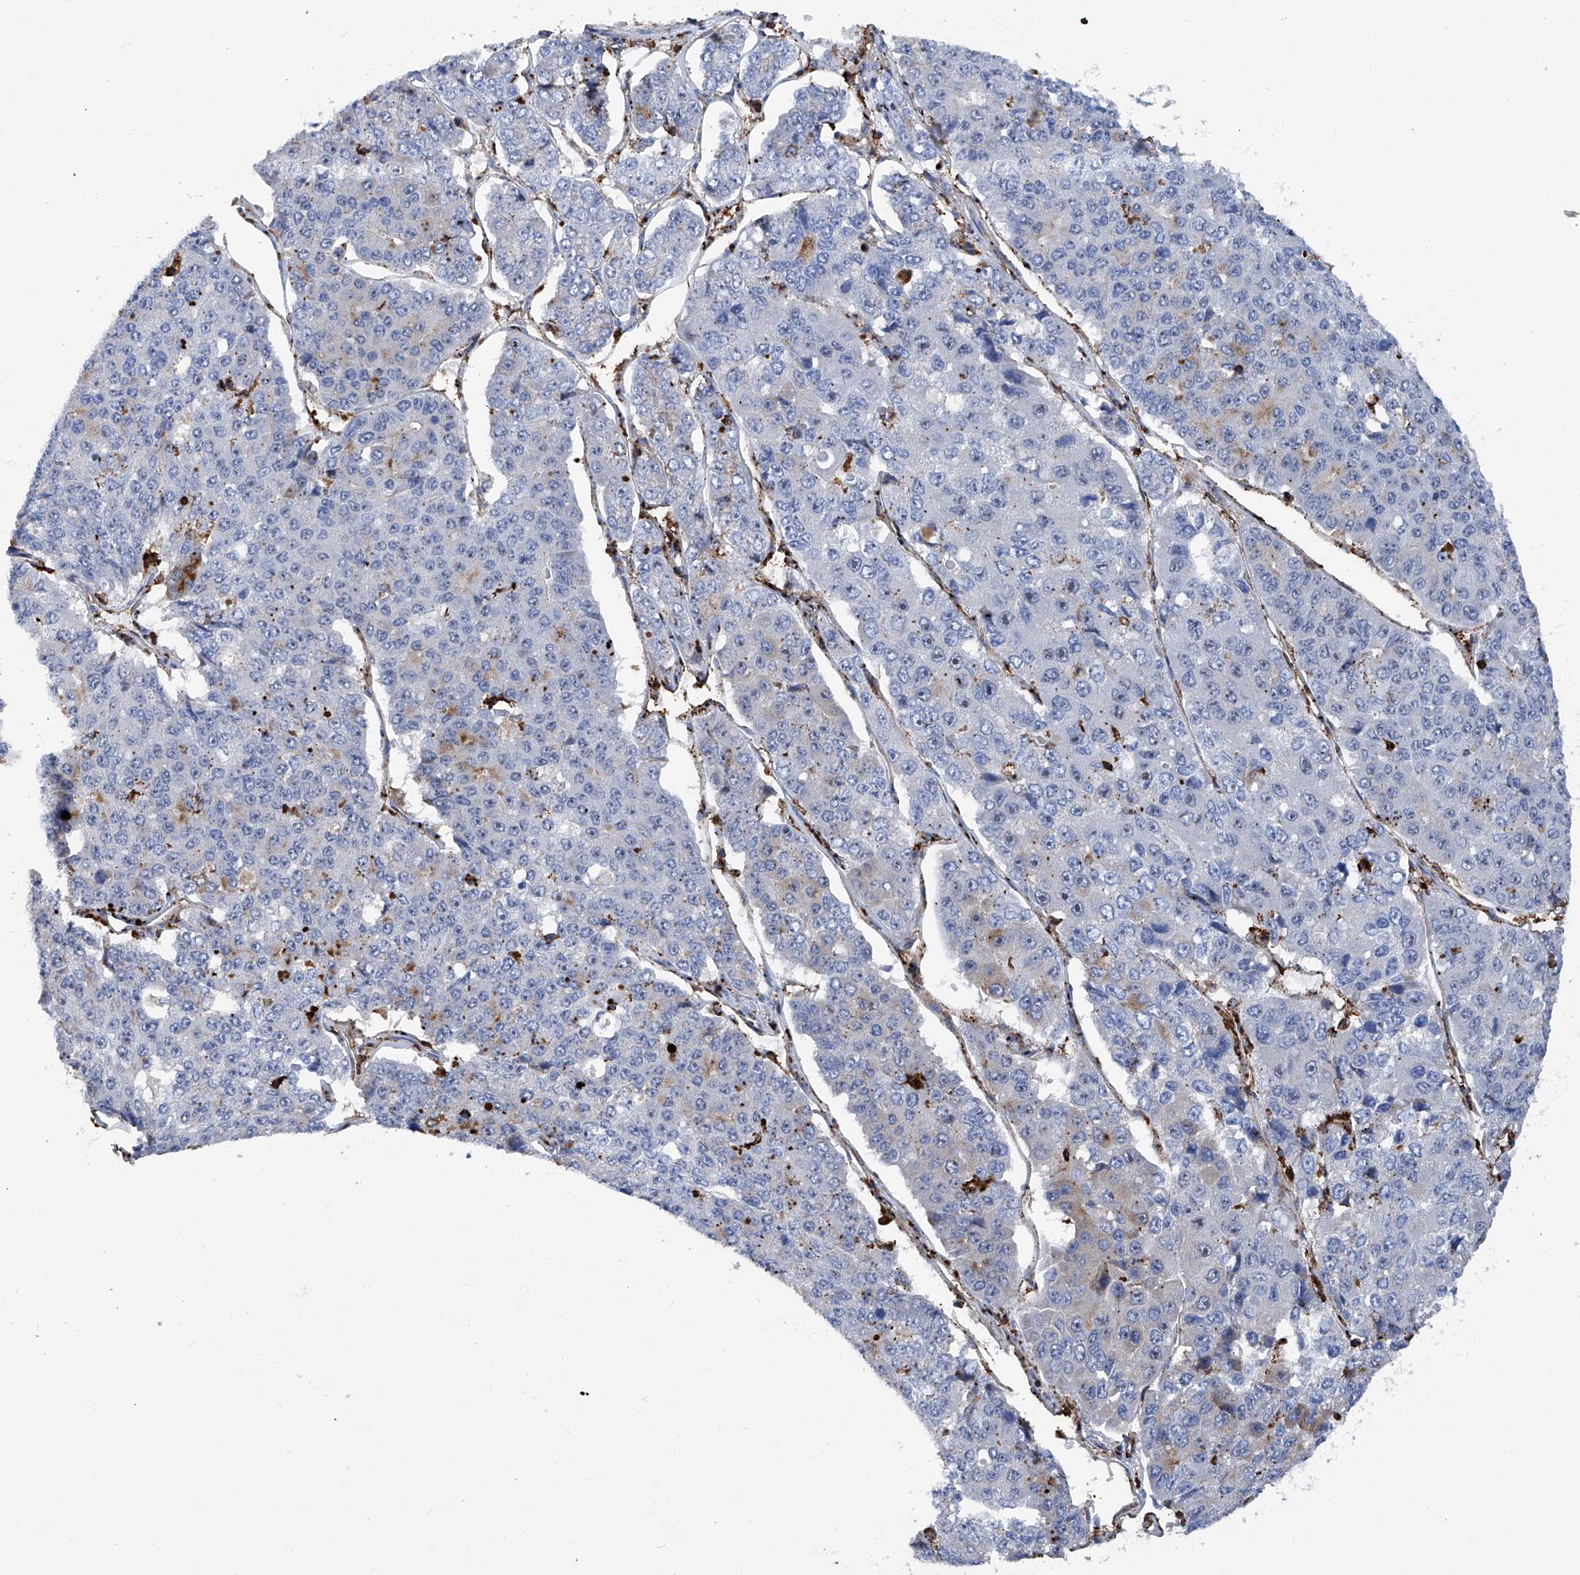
{"staining": {"intensity": "negative", "quantity": "none", "location": "none"}, "tissue": "pancreatic cancer", "cell_type": "Tumor cells", "image_type": "cancer", "snomed": [{"axis": "morphology", "description": "Adenocarcinoma, NOS"}, {"axis": "topography", "description": "Pancreas"}], "caption": "Tumor cells show no significant protein staining in adenocarcinoma (pancreatic).", "gene": "ZNF484", "patient": {"sex": "male", "age": 50}}